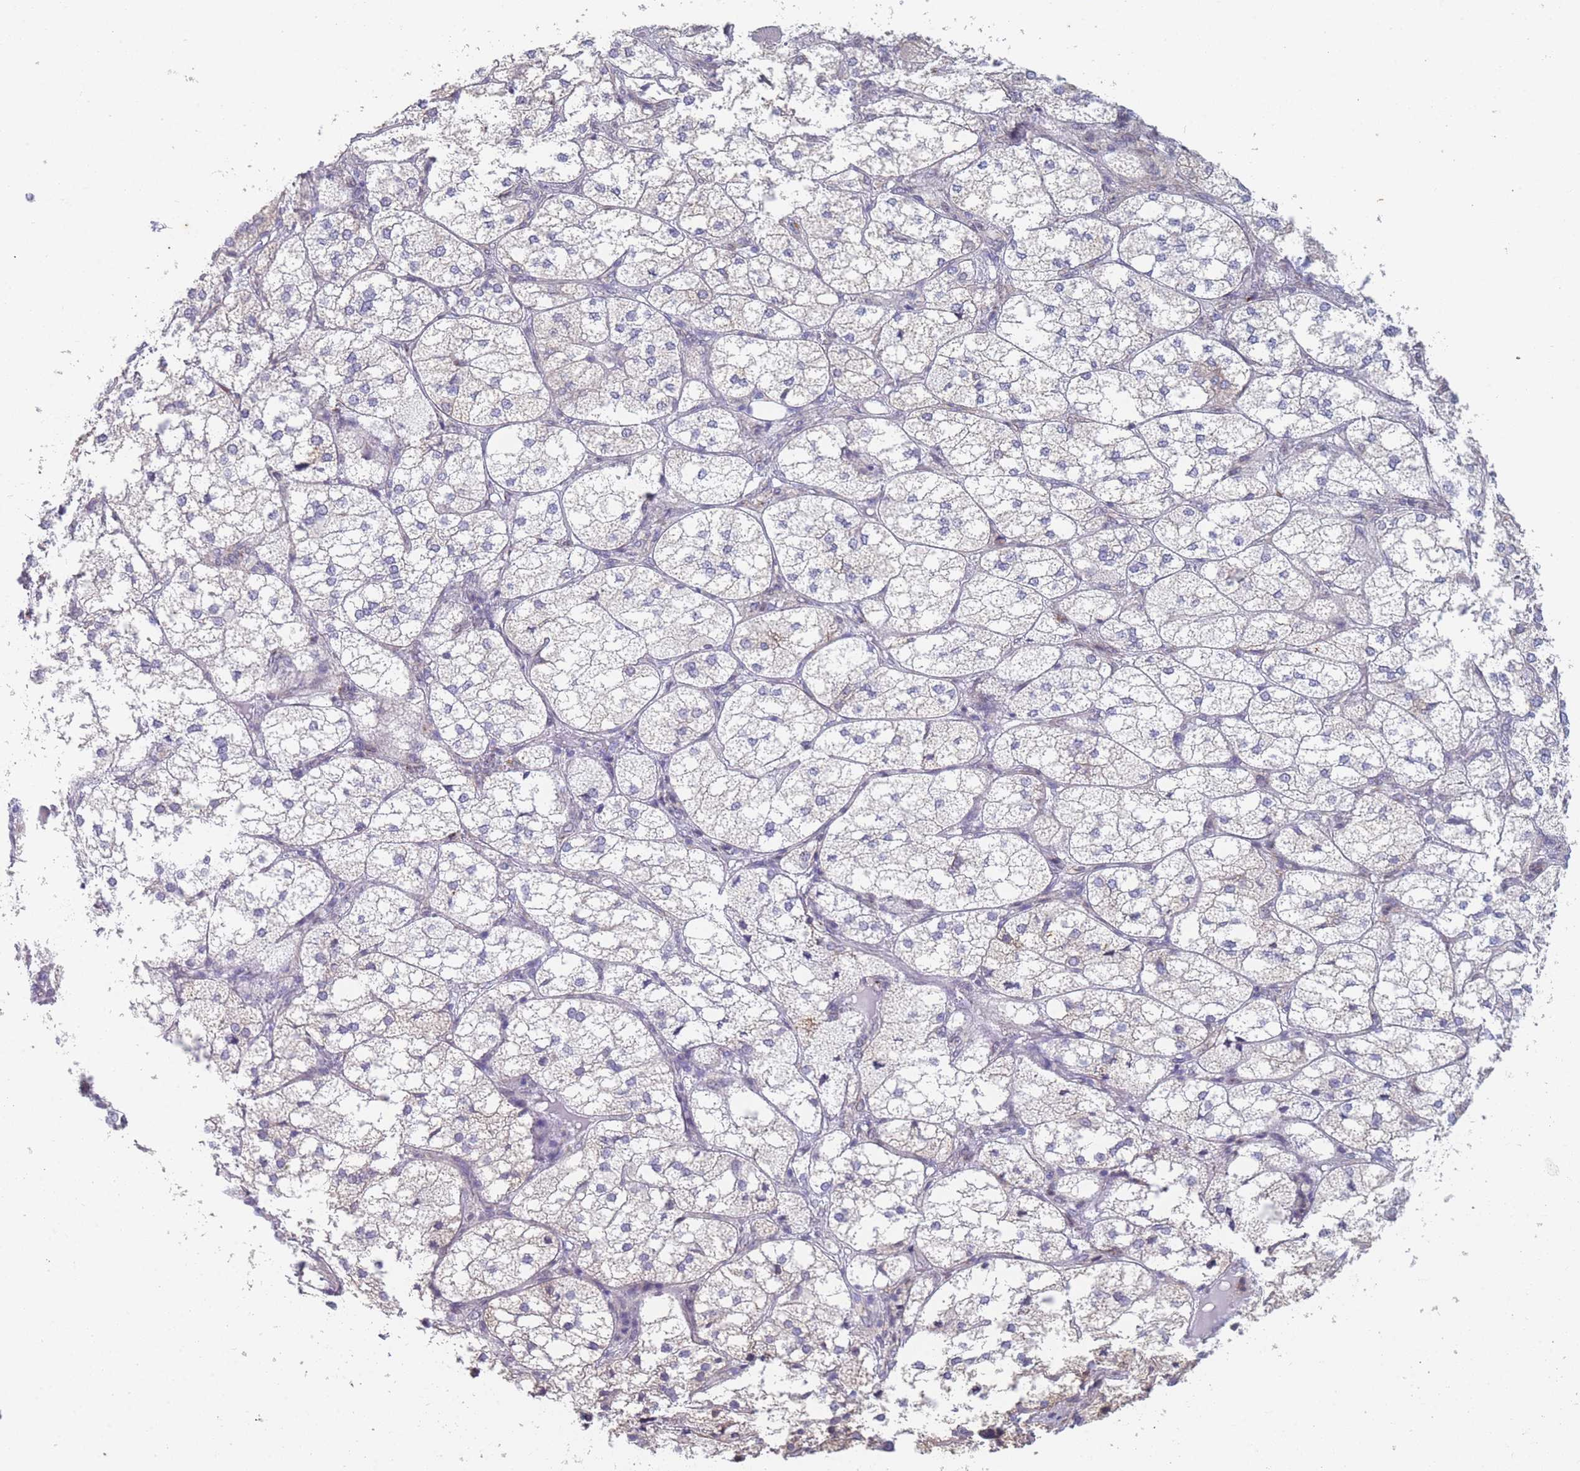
{"staining": {"intensity": "weak", "quantity": "25%-75%", "location": "cytoplasmic/membranous"}, "tissue": "adrenal gland", "cell_type": "Glandular cells", "image_type": "normal", "snomed": [{"axis": "morphology", "description": "Normal tissue, NOS"}, {"axis": "topography", "description": "Adrenal gland"}], "caption": "Adrenal gland stained with DAB immunohistochemistry shows low levels of weak cytoplasmic/membranous staining in about 25%-75% of glandular cells.", "gene": "TMED10", "patient": {"sex": "female", "age": 61}}